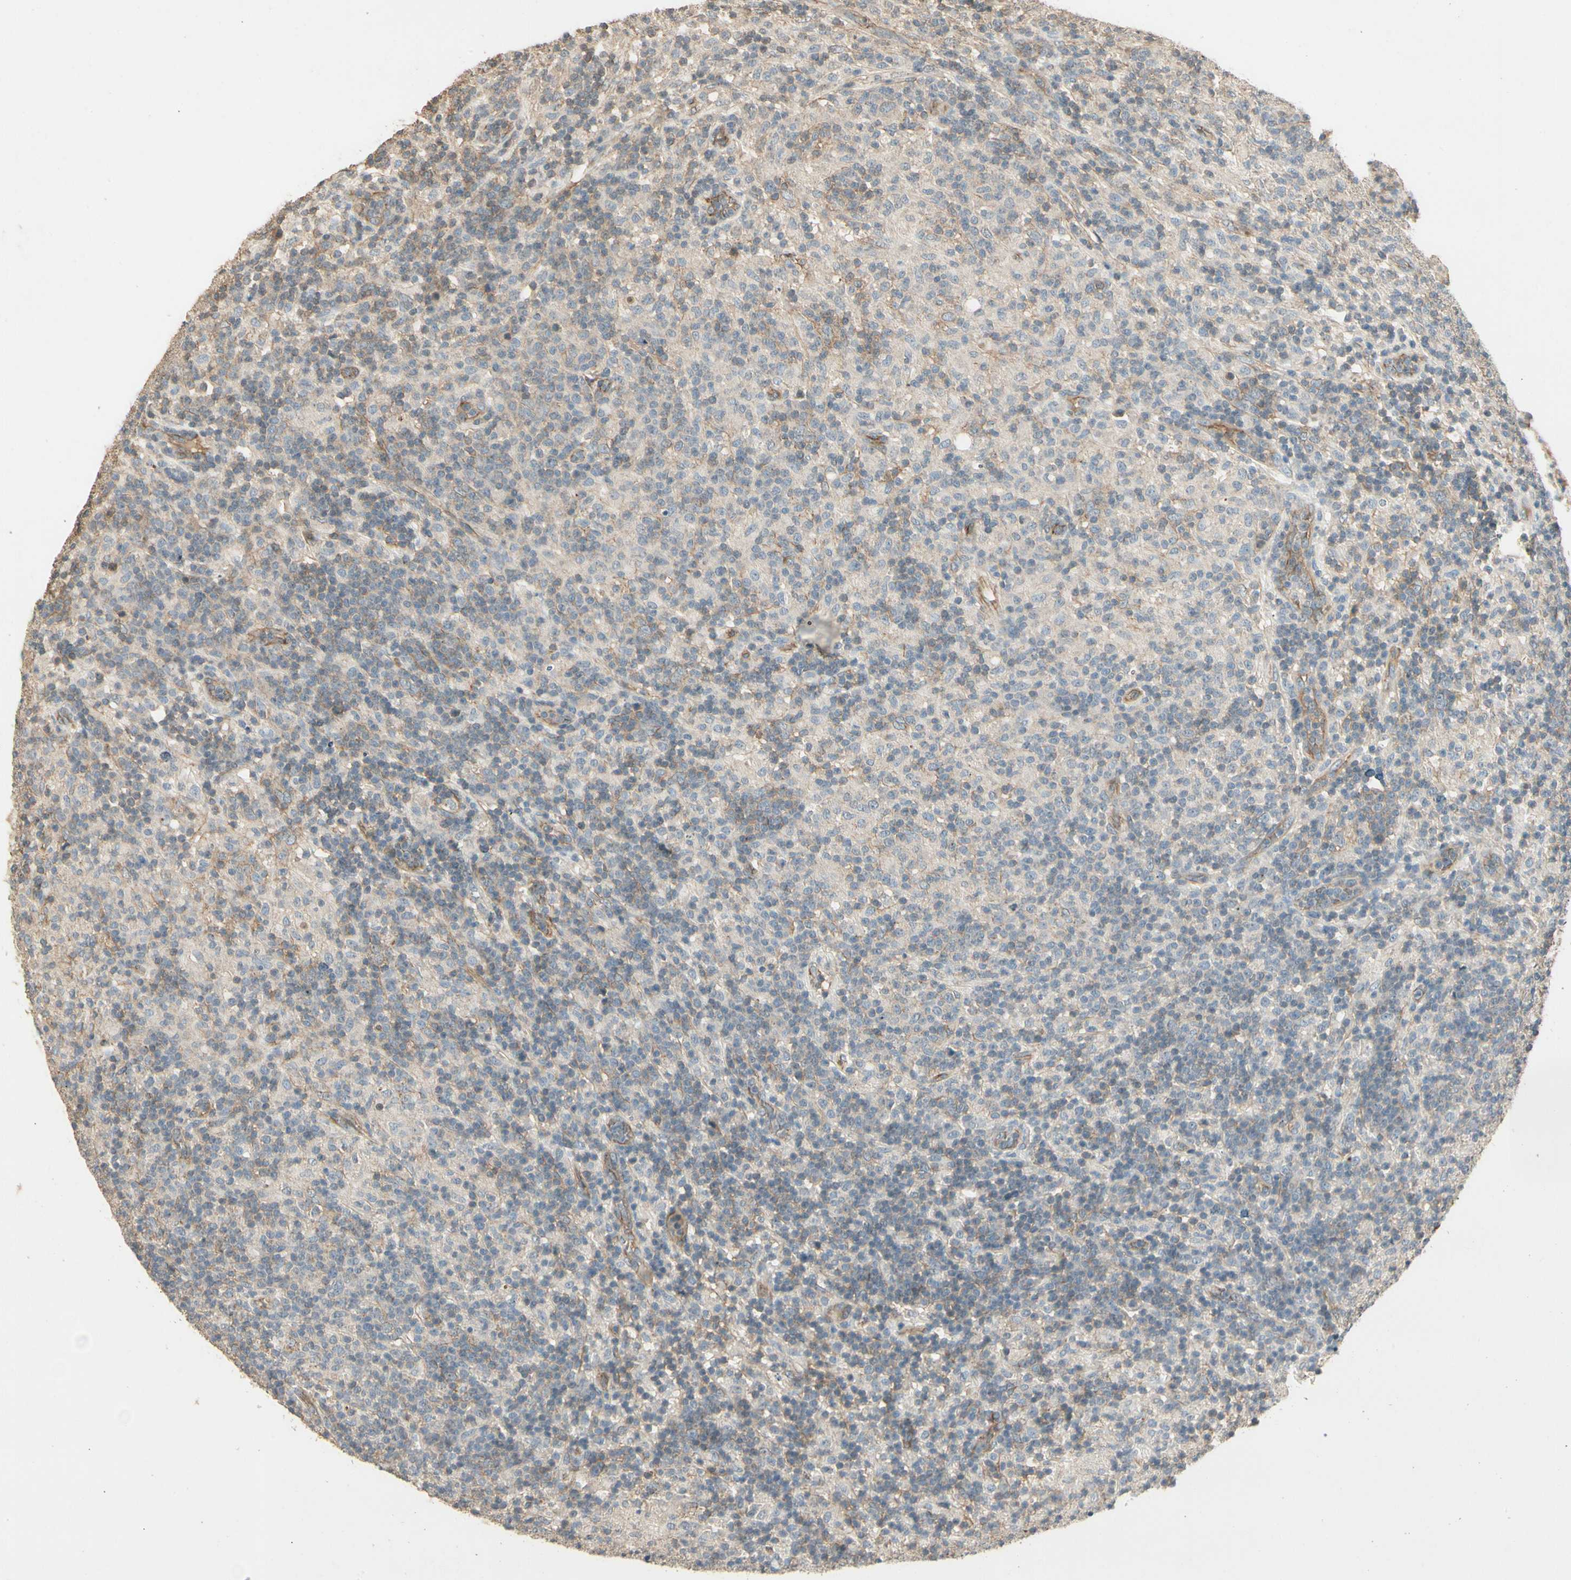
{"staining": {"intensity": "negative", "quantity": "none", "location": "none"}, "tissue": "lymphoma", "cell_type": "Tumor cells", "image_type": "cancer", "snomed": [{"axis": "morphology", "description": "Hodgkin's disease, NOS"}, {"axis": "topography", "description": "Lymph node"}], "caption": "Protein analysis of Hodgkin's disease demonstrates no significant positivity in tumor cells.", "gene": "RNF180", "patient": {"sex": "male", "age": 70}}